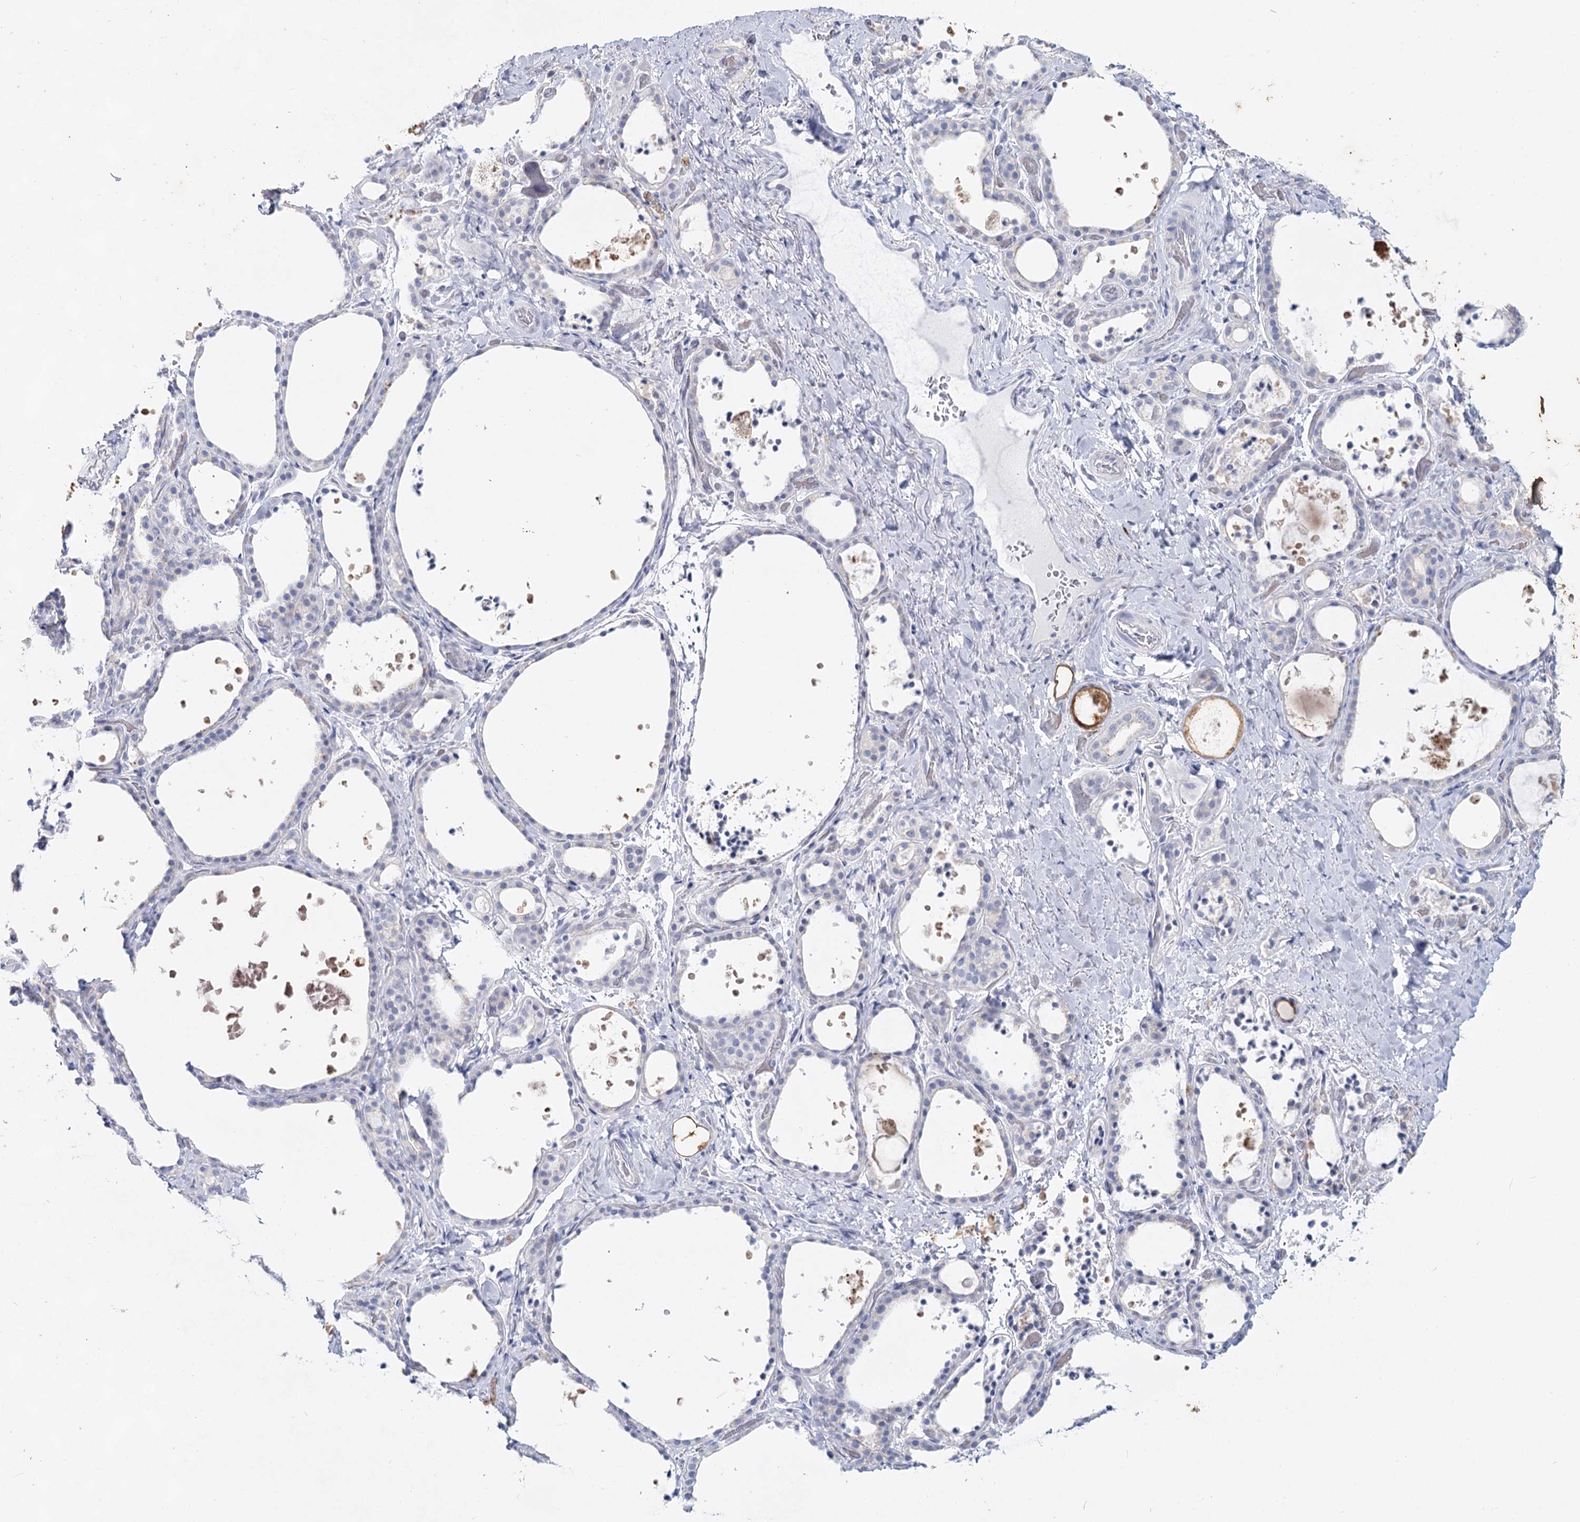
{"staining": {"intensity": "negative", "quantity": "none", "location": "none"}, "tissue": "thyroid gland", "cell_type": "Glandular cells", "image_type": "normal", "snomed": [{"axis": "morphology", "description": "Normal tissue, NOS"}, {"axis": "topography", "description": "Thyroid gland"}], "caption": "Protein analysis of normal thyroid gland demonstrates no significant positivity in glandular cells. Nuclei are stained in blue.", "gene": "CCDC73", "patient": {"sex": "female", "age": 44}}